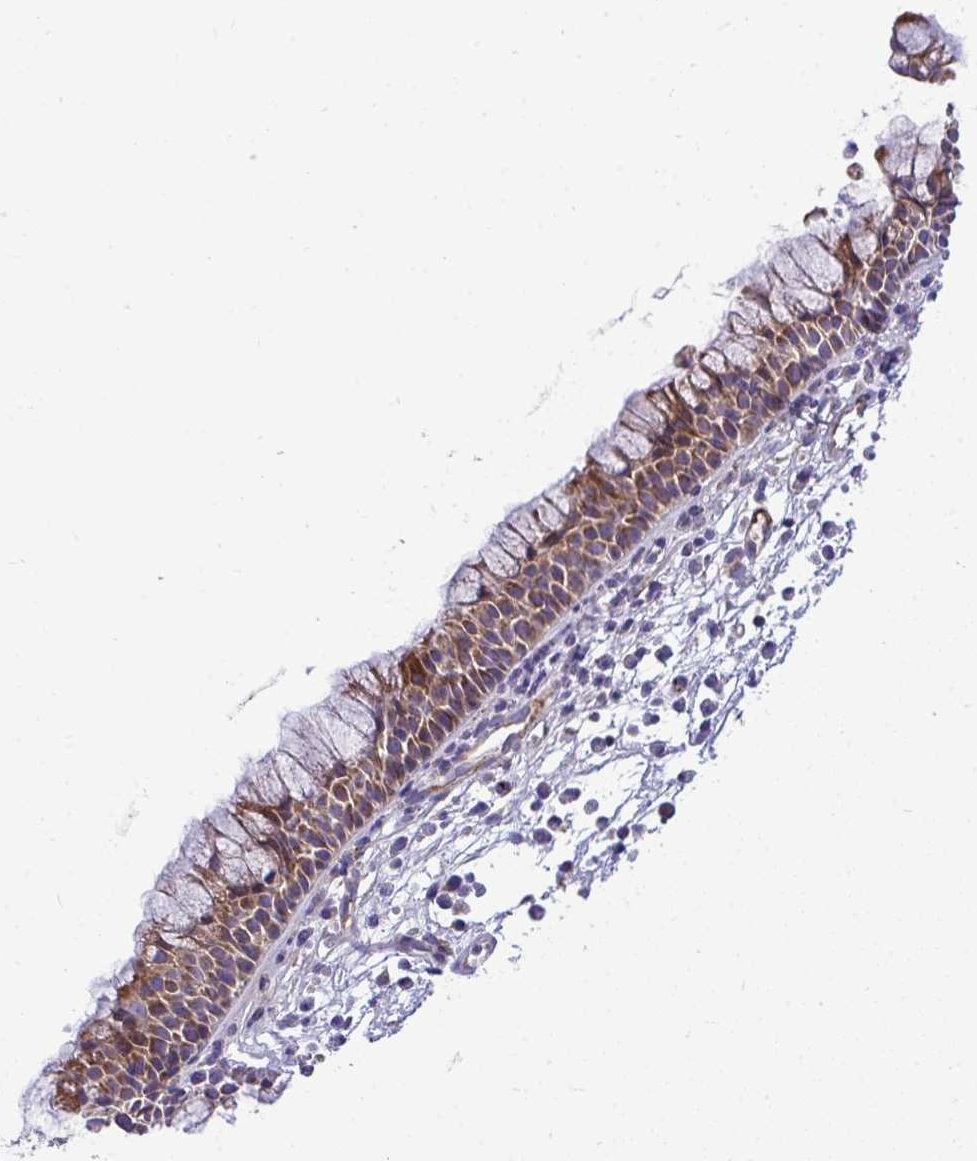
{"staining": {"intensity": "strong", "quantity": ">75%", "location": "cytoplasmic/membranous"}, "tissue": "nasopharynx", "cell_type": "Respiratory epithelial cells", "image_type": "normal", "snomed": [{"axis": "morphology", "description": "Normal tissue, NOS"}, {"axis": "topography", "description": "Nasopharynx"}], "caption": "Strong cytoplasmic/membranous protein staining is appreciated in approximately >75% of respiratory epithelial cells in nasopharynx.", "gene": "MRPS16", "patient": {"sex": "male", "age": 56}}